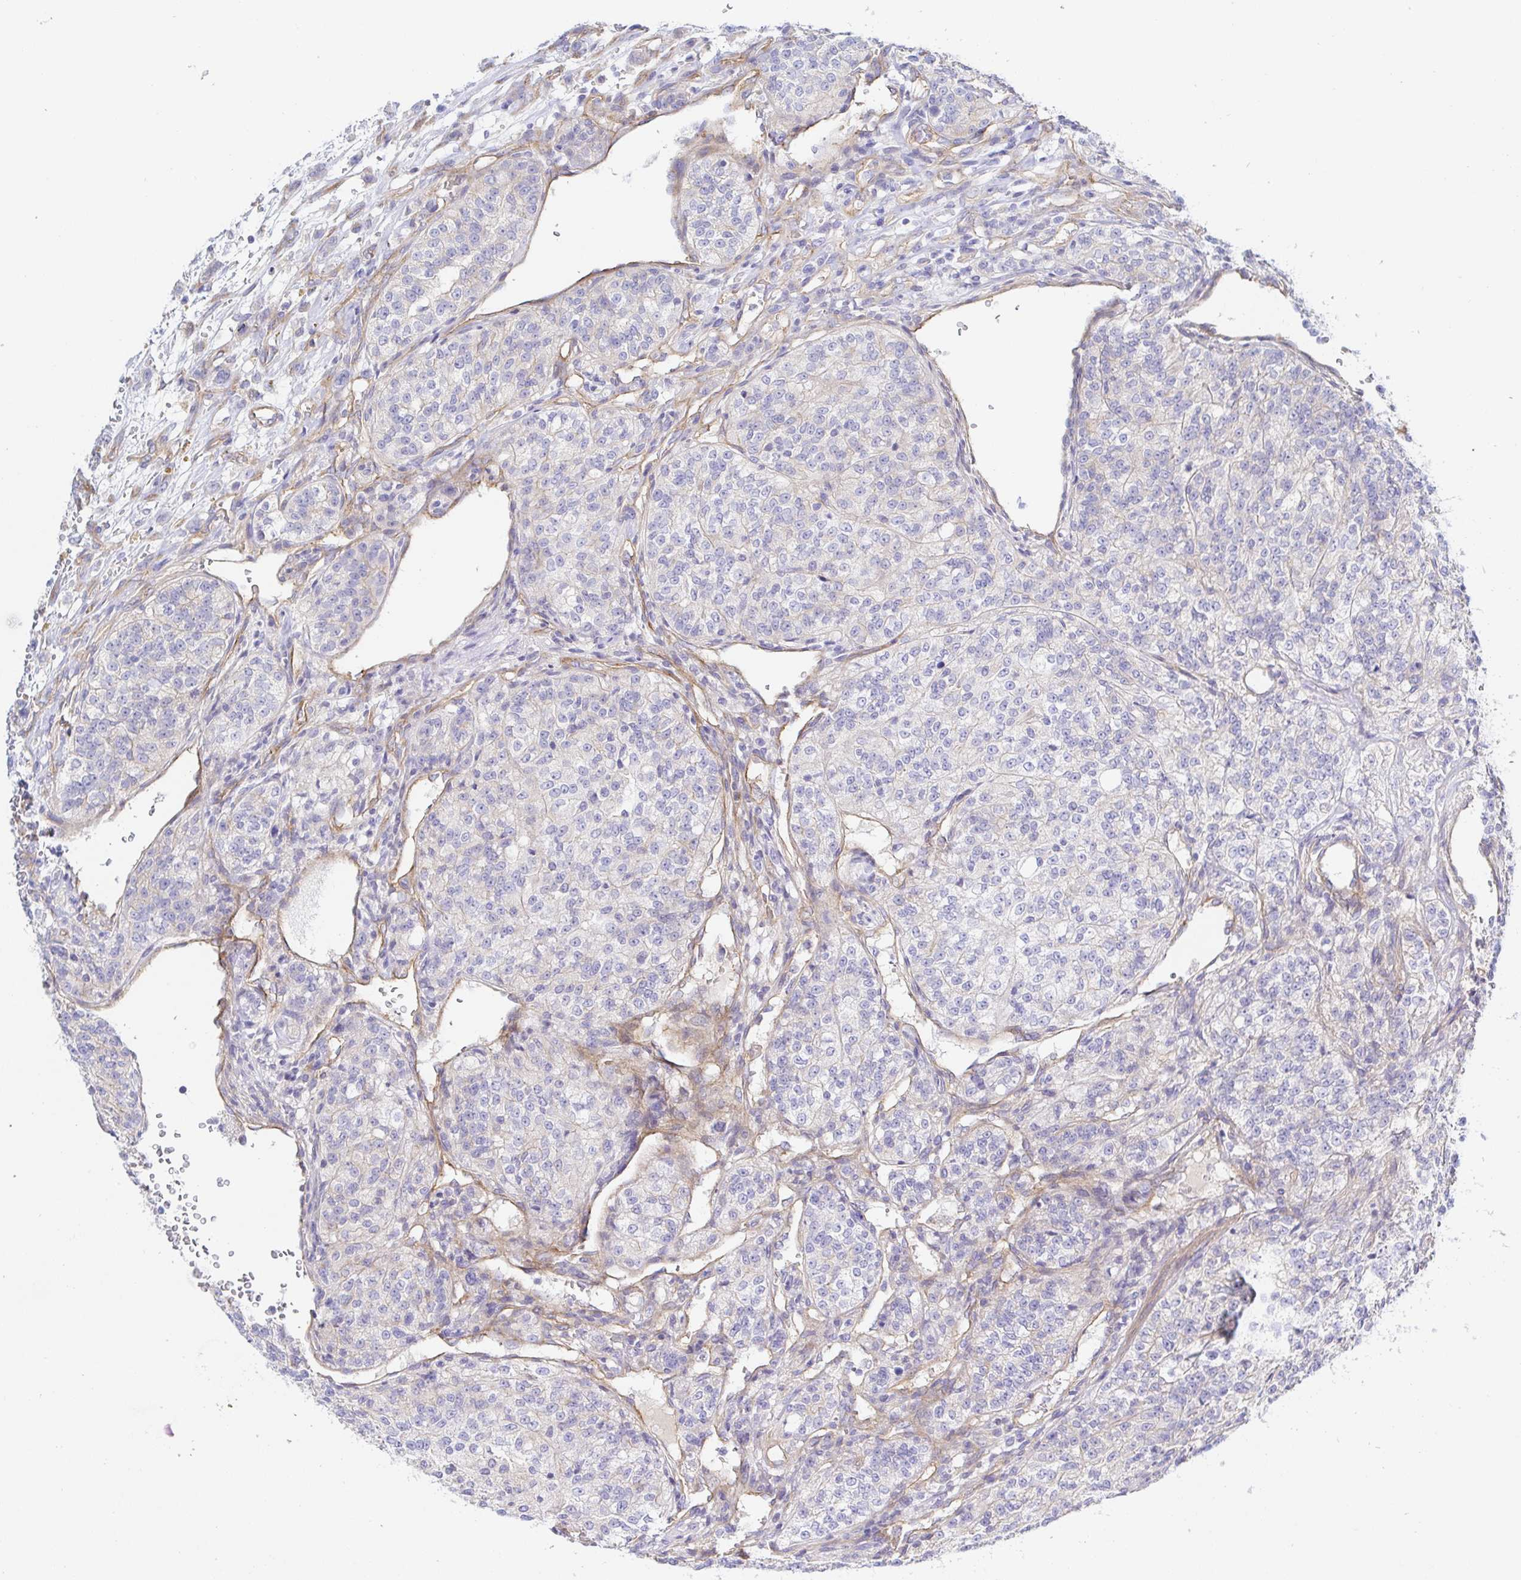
{"staining": {"intensity": "negative", "quantity": "none", "location": "none"}, "tissue": "renal cancer", "cell_type": "Tumor cells", "image_type": "cancer", "snomed": [{"axis": "morphology", "description": "Adenocarcinoma, NOS"}, {"axis": "topography", "description": "Kidney"}], "caption": "DAB (3,3'-diaminobenzidine) immunohistochemical staining of human renal cancer shows no significant staining in tumor cells.", "gene": "ARL4D", "patient": {"sex": "female", "age": 63}}